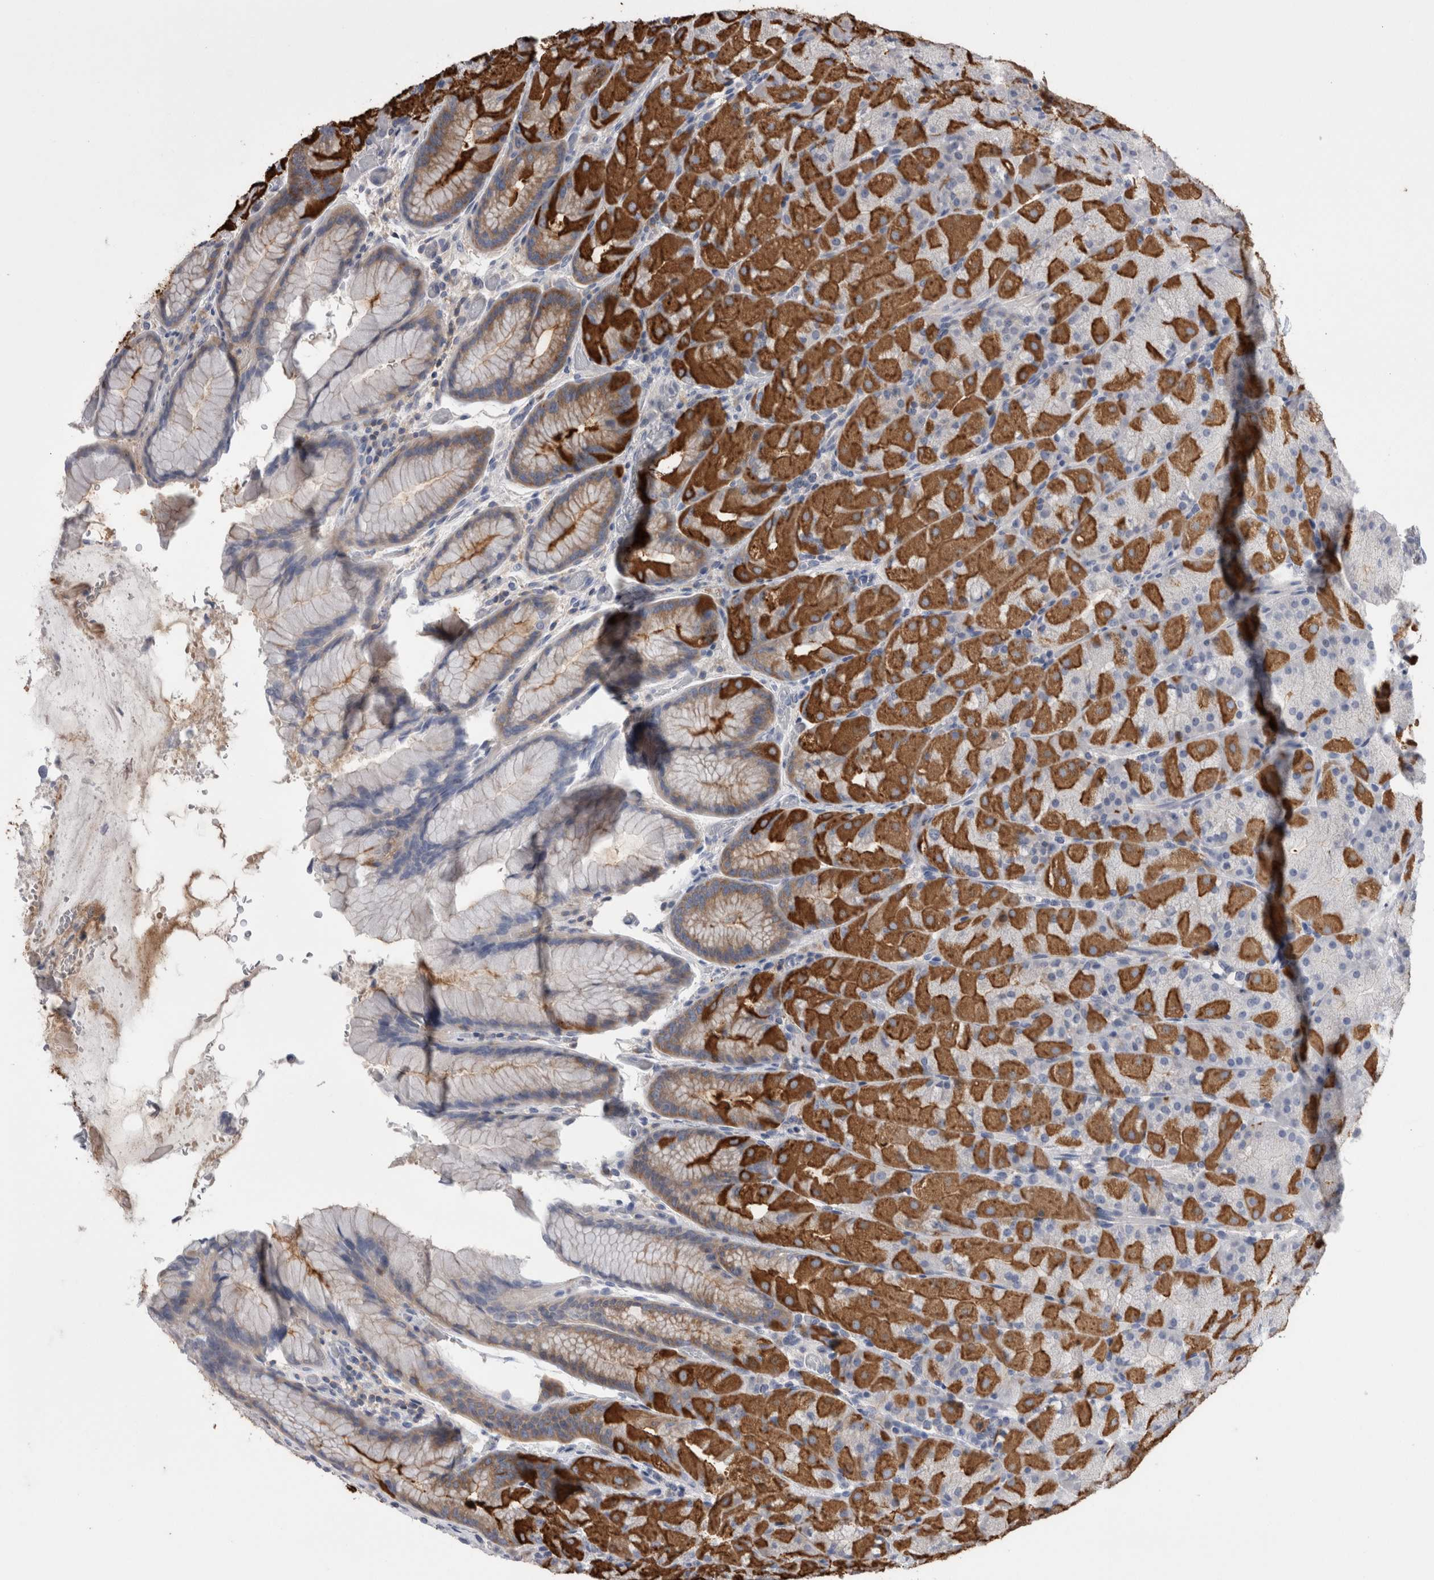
{"staining": {"intensity": "strong", "quantity": ">75%", "location": "cytoplasmic/membranous"}, "tissue": "stomach", "cell_type": "Glandular cells", "image_type": "normal", "snomed": [{"axis": "morphology", "description": "Normal tissue, NOS"}, {"axis": "topography", "description": "Stomach, upper"}, {"axis": "topography", "description": "Stomach"}], "caption": "Strong cytoplasmic/membranous staining is appreciated in about >75% of glandular cells in normal stomach. The staining was performed using DAB (3,3'-diaminobenzidine), with brown indicating positive protein expression. Nuclei are stained blue with hematoxylin.", "gene": "DCTN6", "patient": {"sex": "male", "age": 48}}